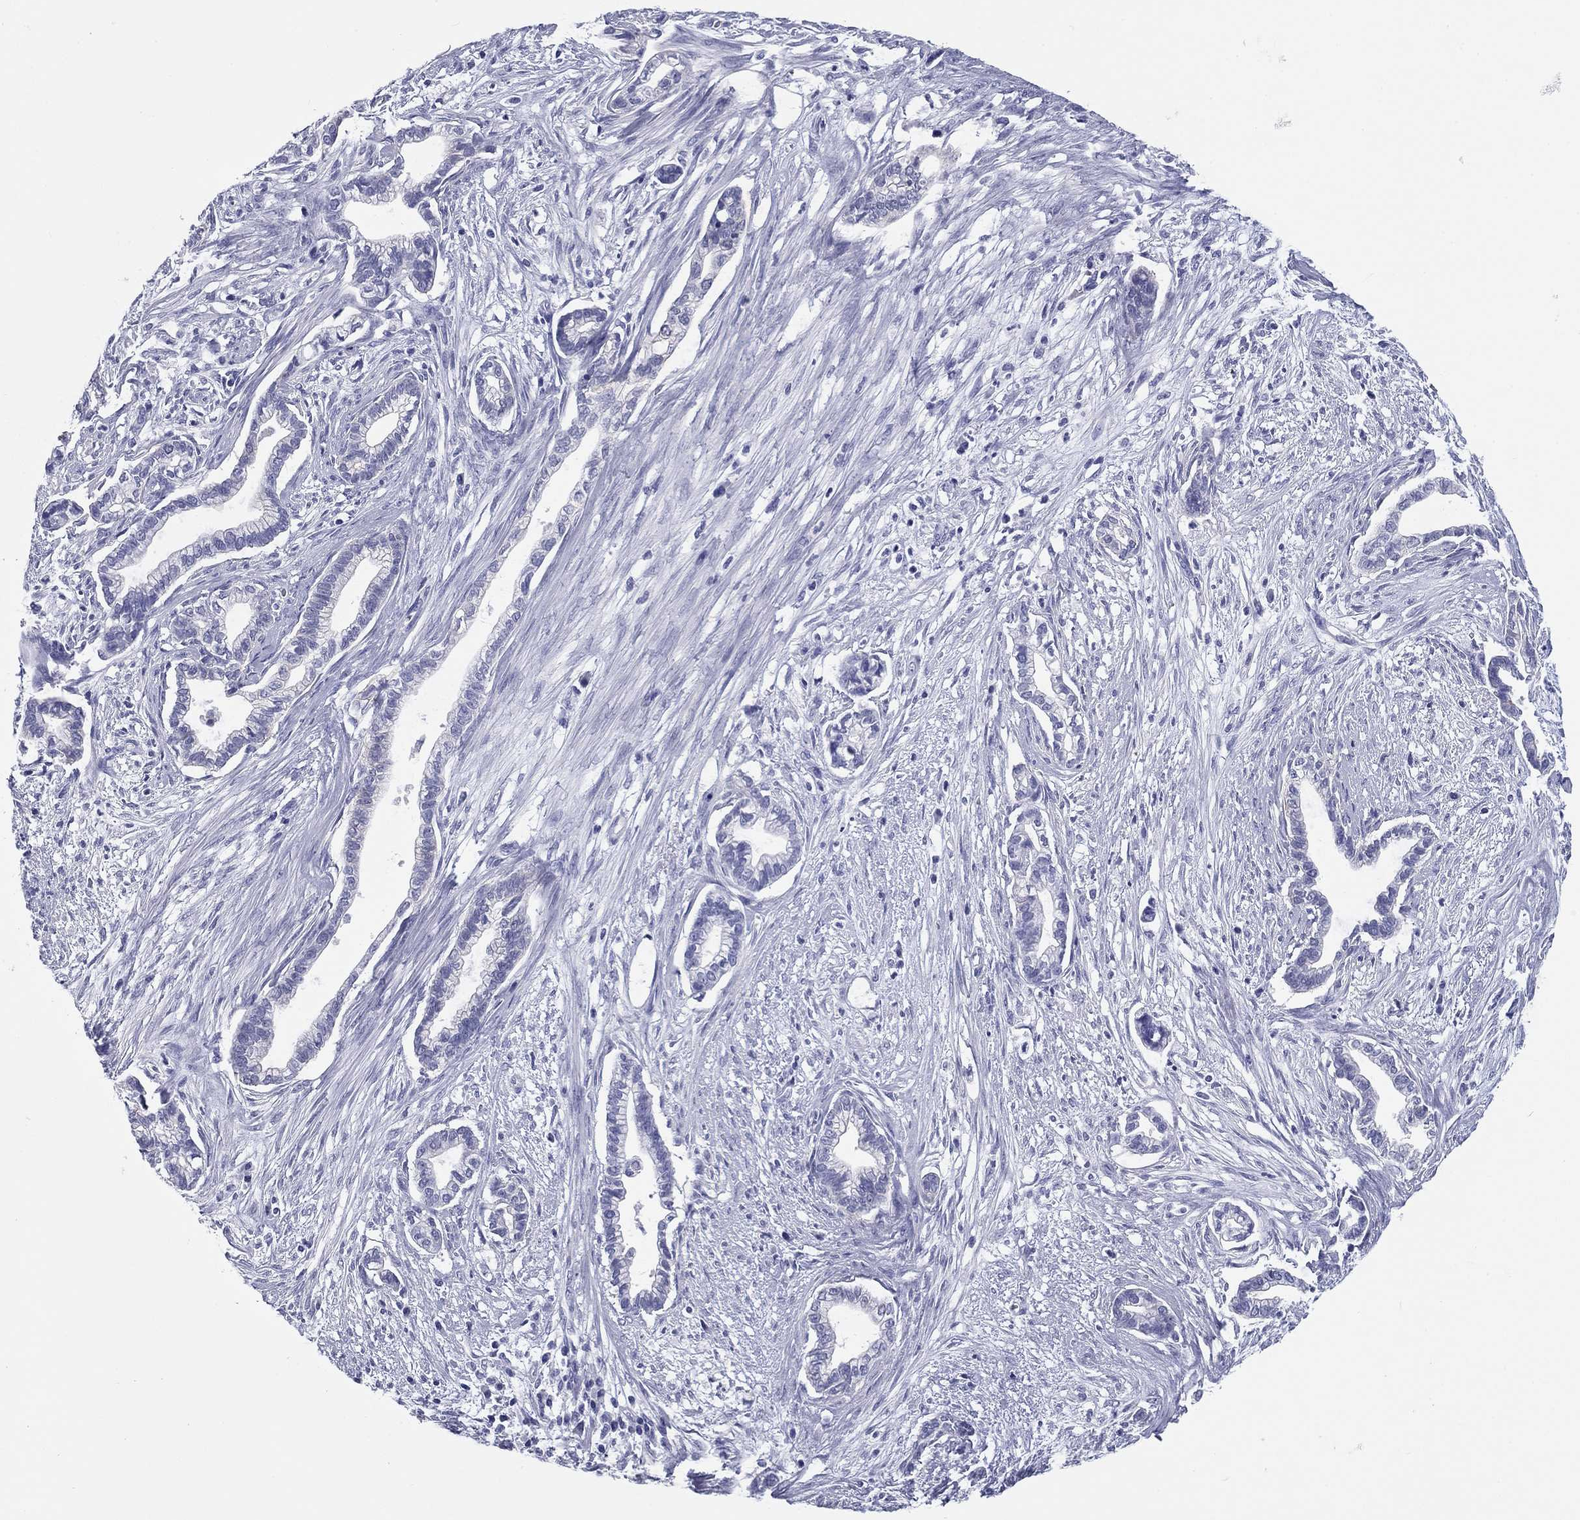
{"staining": {"intensity": "negative", "quantity": "none", "location": "none"}, "tissue": "cervical cancer", "cell_type": "Tumor cells", "image_type": "cancer", "snomed": [{"axis": "morphology", "description": "Adenocarcinoma, NOS"}, {"axis": "topography", "description": "Cervix"}], "caption": "Human cervical cancer (adenocarcinoma) stained for a protein using immunohistochemistry (IHC) shows no positivity in tumor cells.", "gene": "DNALI1", "patient": {"sex": "female", "age": 62}}